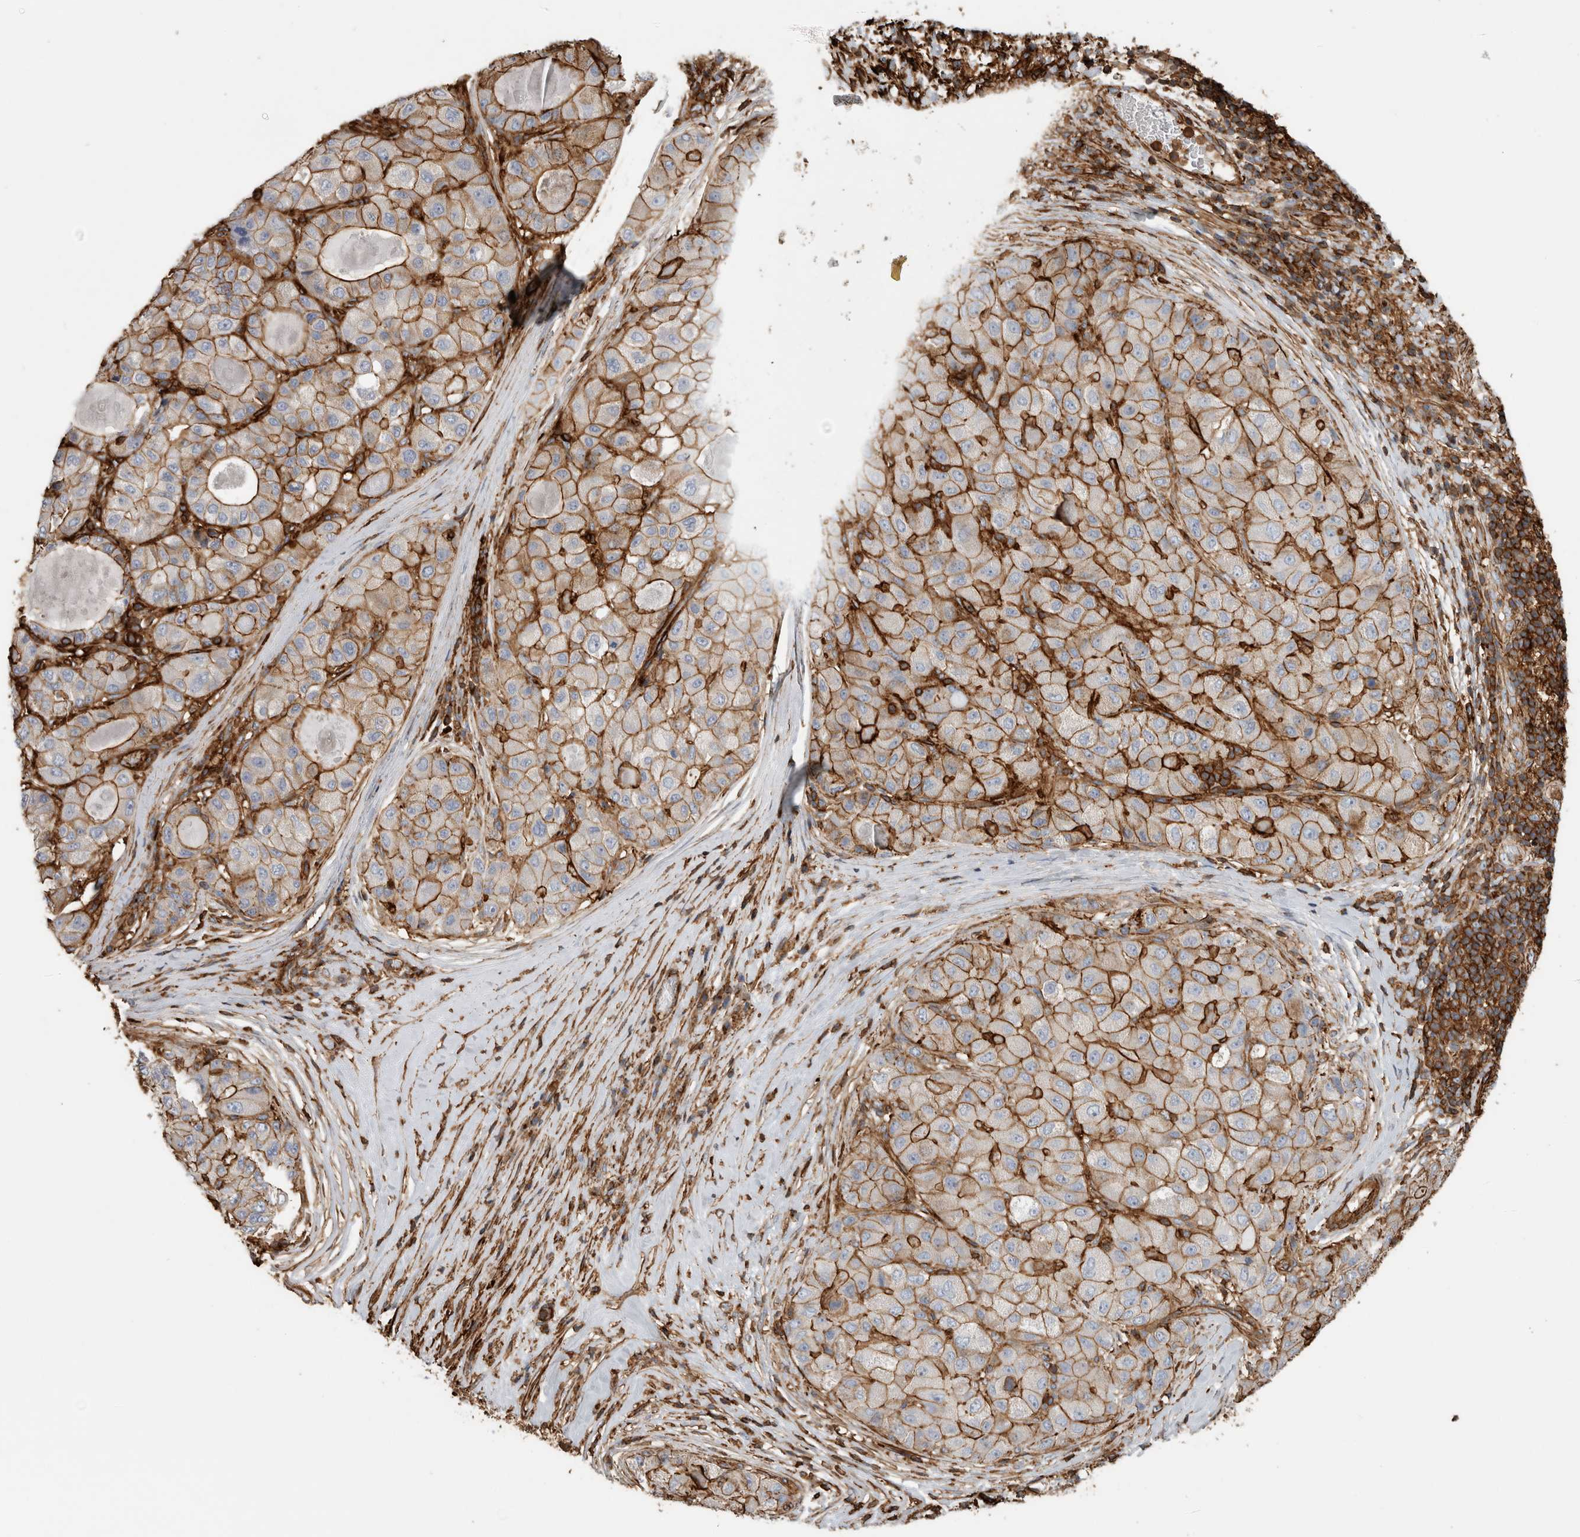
{"staining": {"intensity": "strong", "quantity": ">75%", "location": "cytoplasmic/membranous"}, "tissue": "liver cancer", "cell_type": "Tumor cells", "image_type": "cancer", "snomed": [{"axis": "morphology", "description": "Carcinoma, Hepatocellular, NOS"}, {"axis": "topography", "description": "Liver"}], "caption": "Liver cancer was stained to show a protein in brown. There is high levels of strong cytoplasmic/membranous staining in approximately >75% of tumor cells.", "gene": "GPER1", "patient": {"sex": "male", "age": 80}}